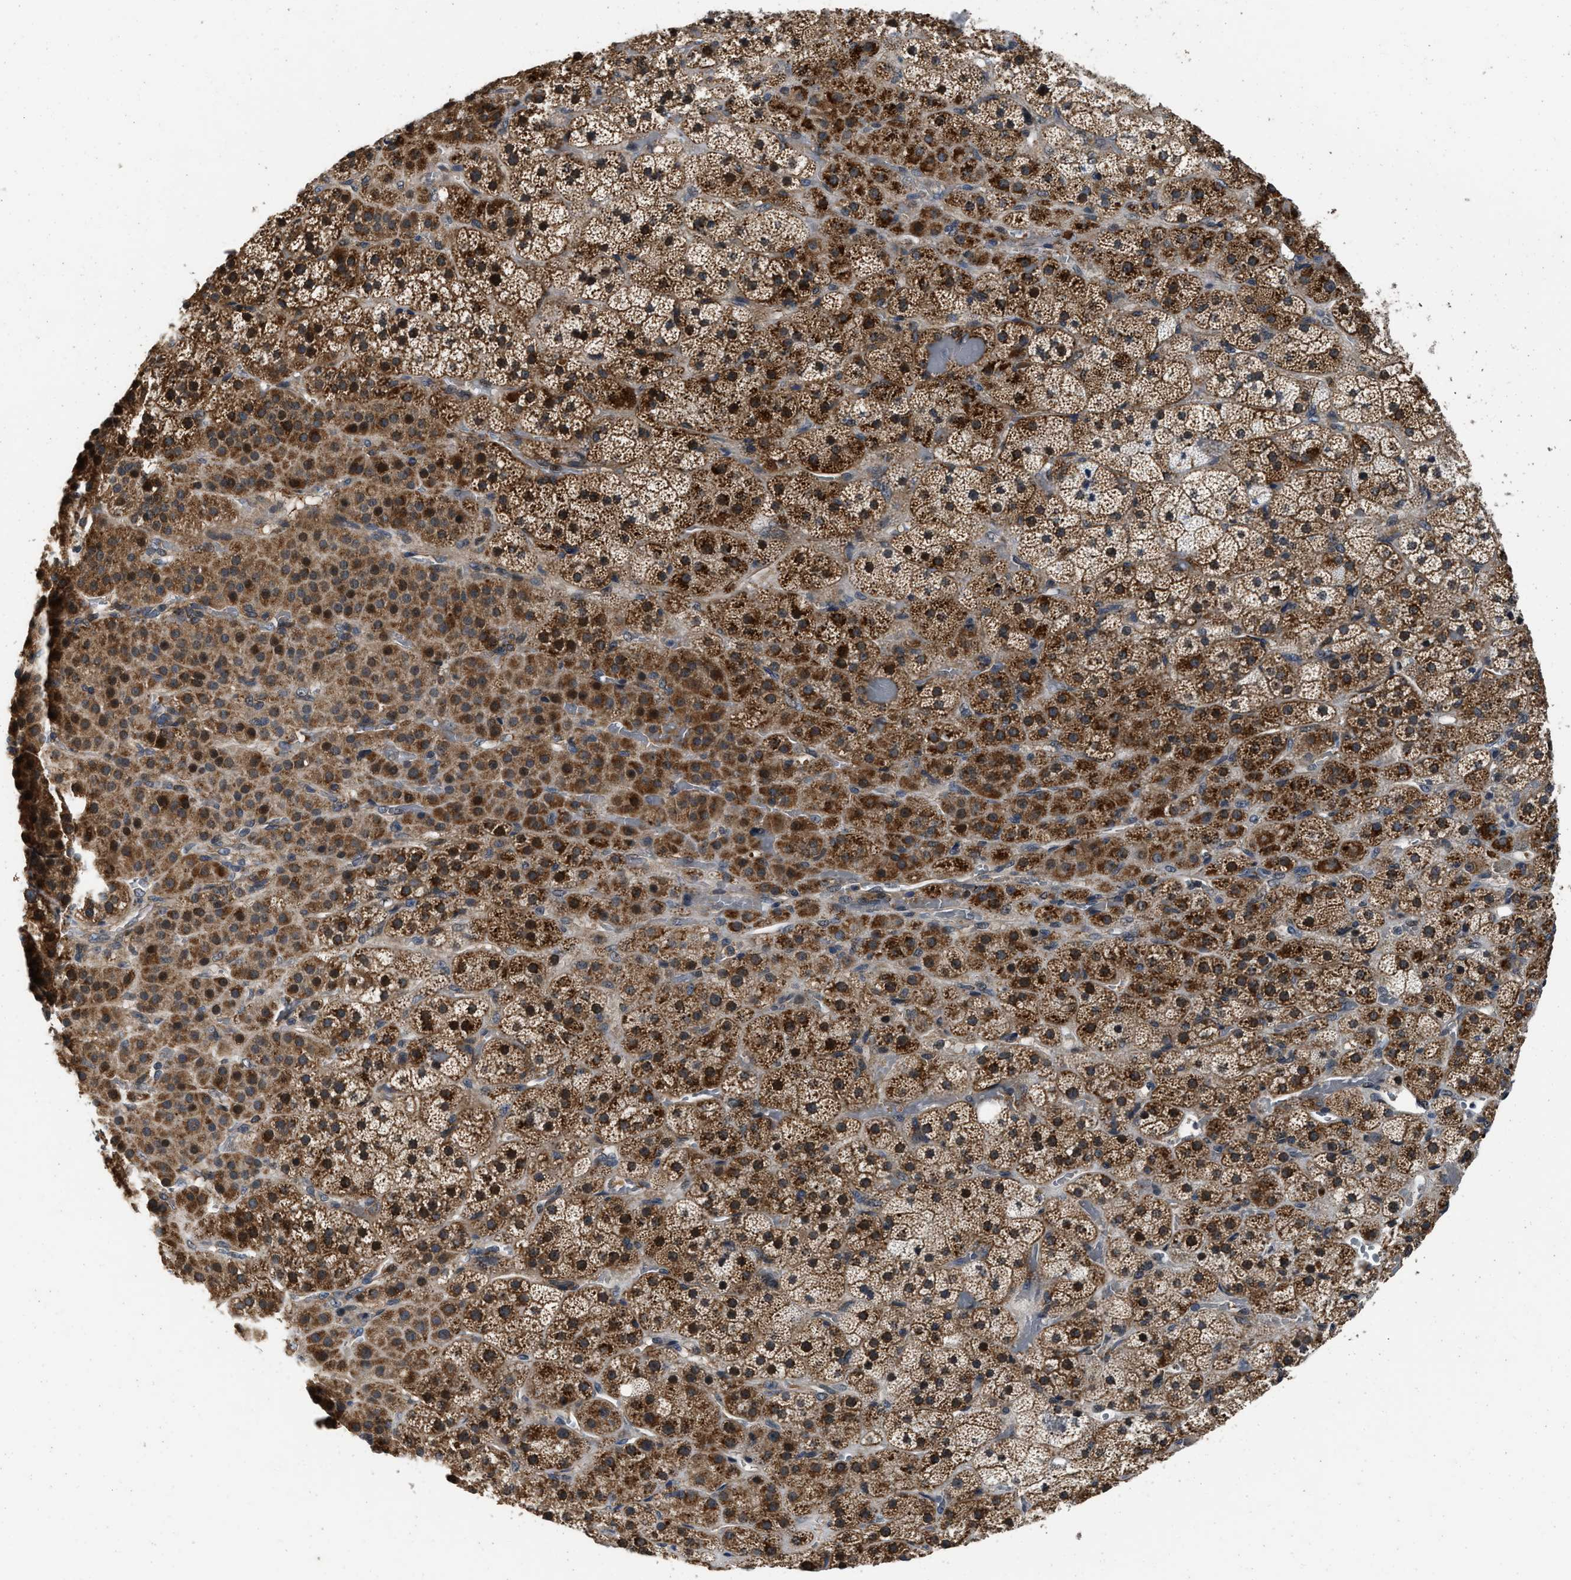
{"staining": {"intensity": "strong", "quantity": ">75%", "location": "cytoplasmic/membranous"}, "tissue": "adrenal gland", "cell_type": "Glandular cells", "image_type": "normal", "snomed": [{"axis": "morphology", "description": "Normal tissue, NOS"}, {"axis": "topography", "description": "Adrenal gland"}], "caption": "IHC (DAB) staining of unremarkable human adrenal gland displays strong cytoplasmic/membranous protein positivity in about >75% of glandular cells. (DAB (3,3'-diaminobenzidine) = brown stain, brightfield microscopy at high magnification).", "gene": "PRDM14", "patient": {"sex": "male", "age": 57}}